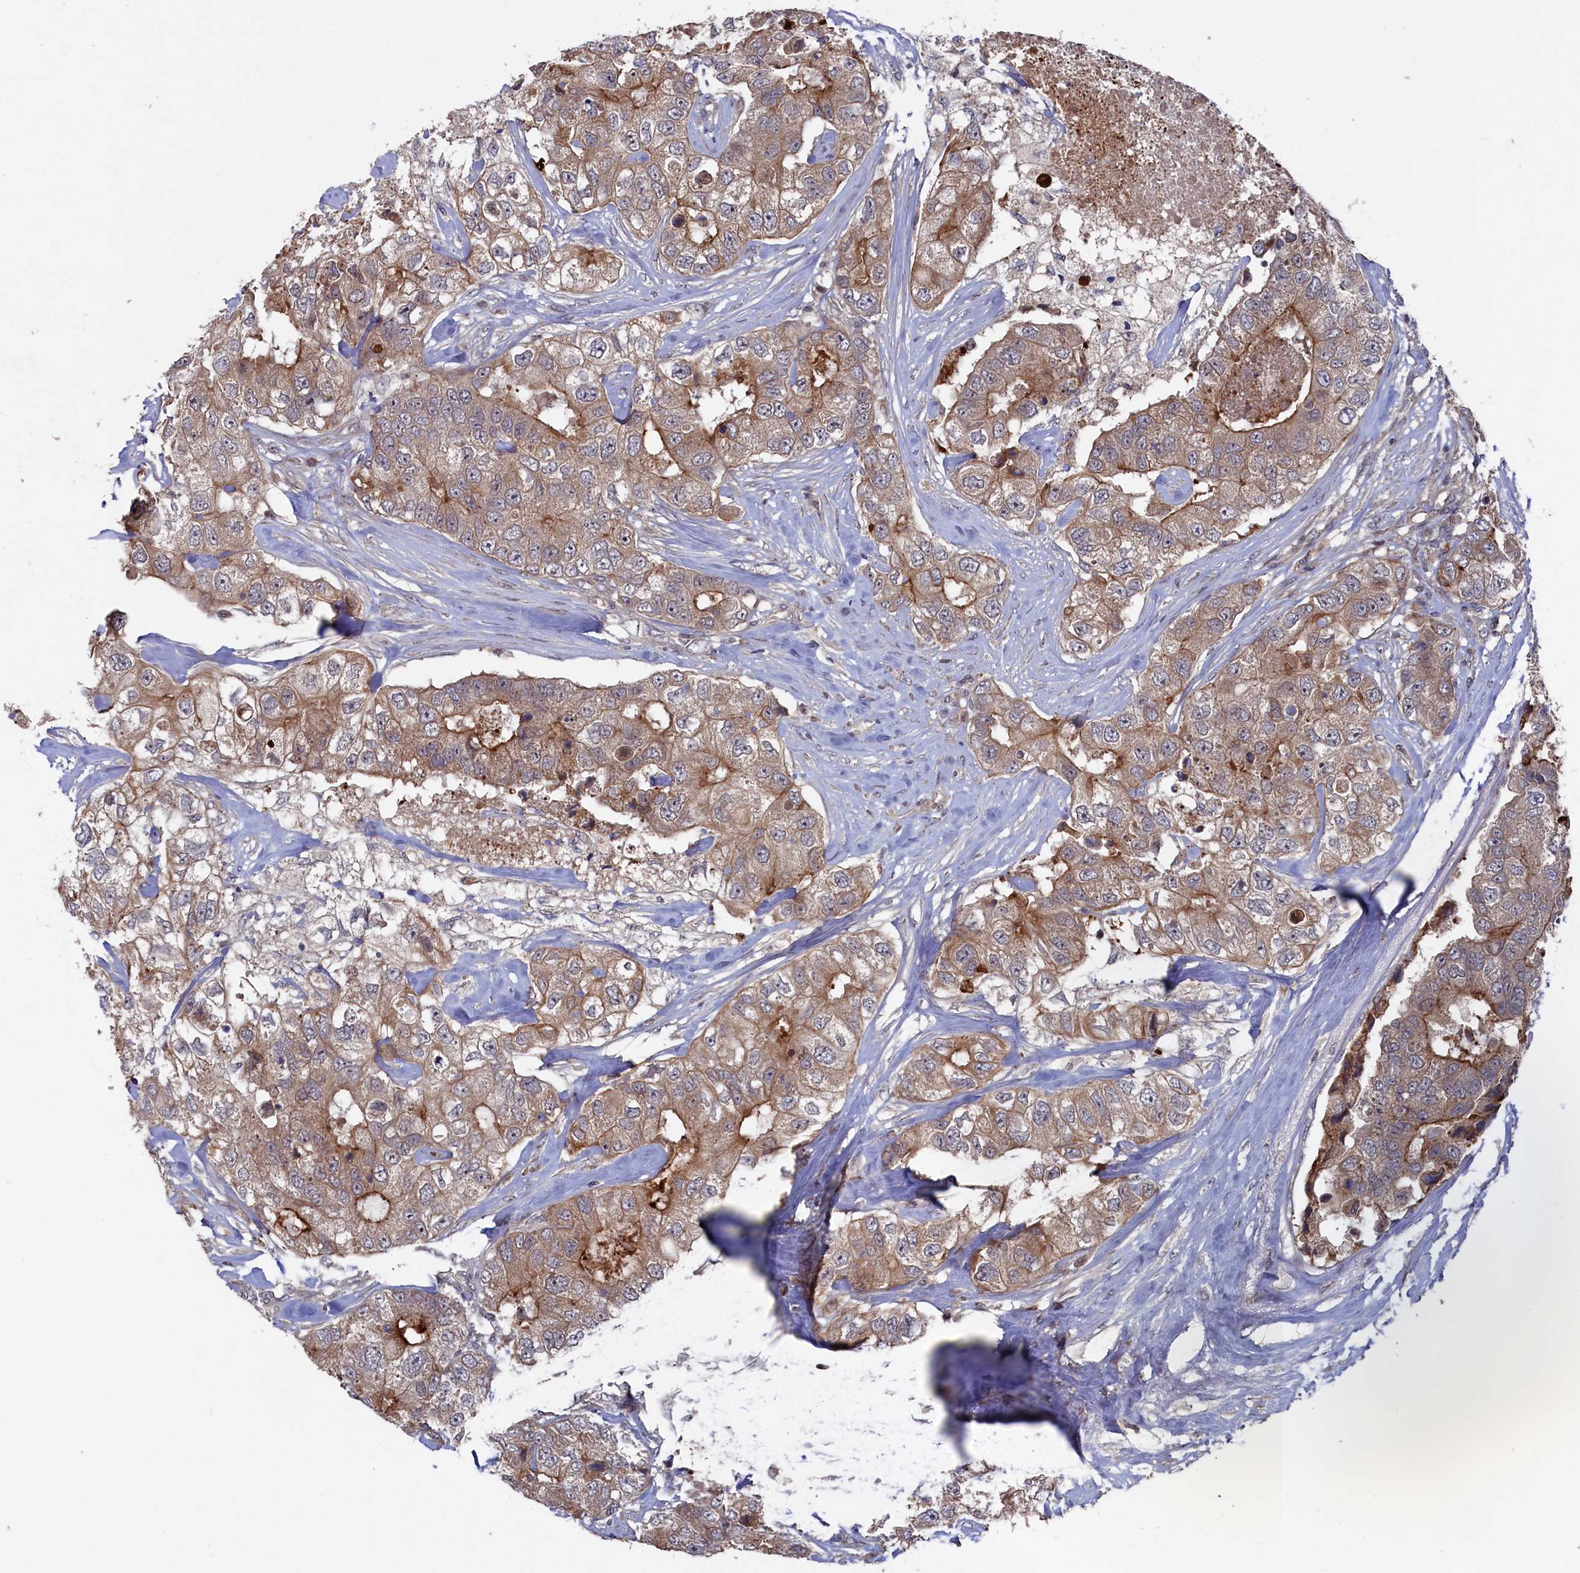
{"staining": {"intensity": "moderate", "quantity": ">75%", "location": "cytoplasmic/membranous"}, "tissue": "breast cancer", "cell_type": "Tumor cells", "image_type": "cancer", "snomed": [{"axis": "morphology", "description": "Duct carcinoma"}, {"axis": "topography", "description": "Breast"}], "caption": "An image of breast cancer stained for a protein exhibits moderate cytoplasmic/membranous brown staining in tumor cells. (Brightfield microscopy of DAB IHC at high magnification).", "gene": "TMC5", "patient": {"sex": "female", "age": 62}}